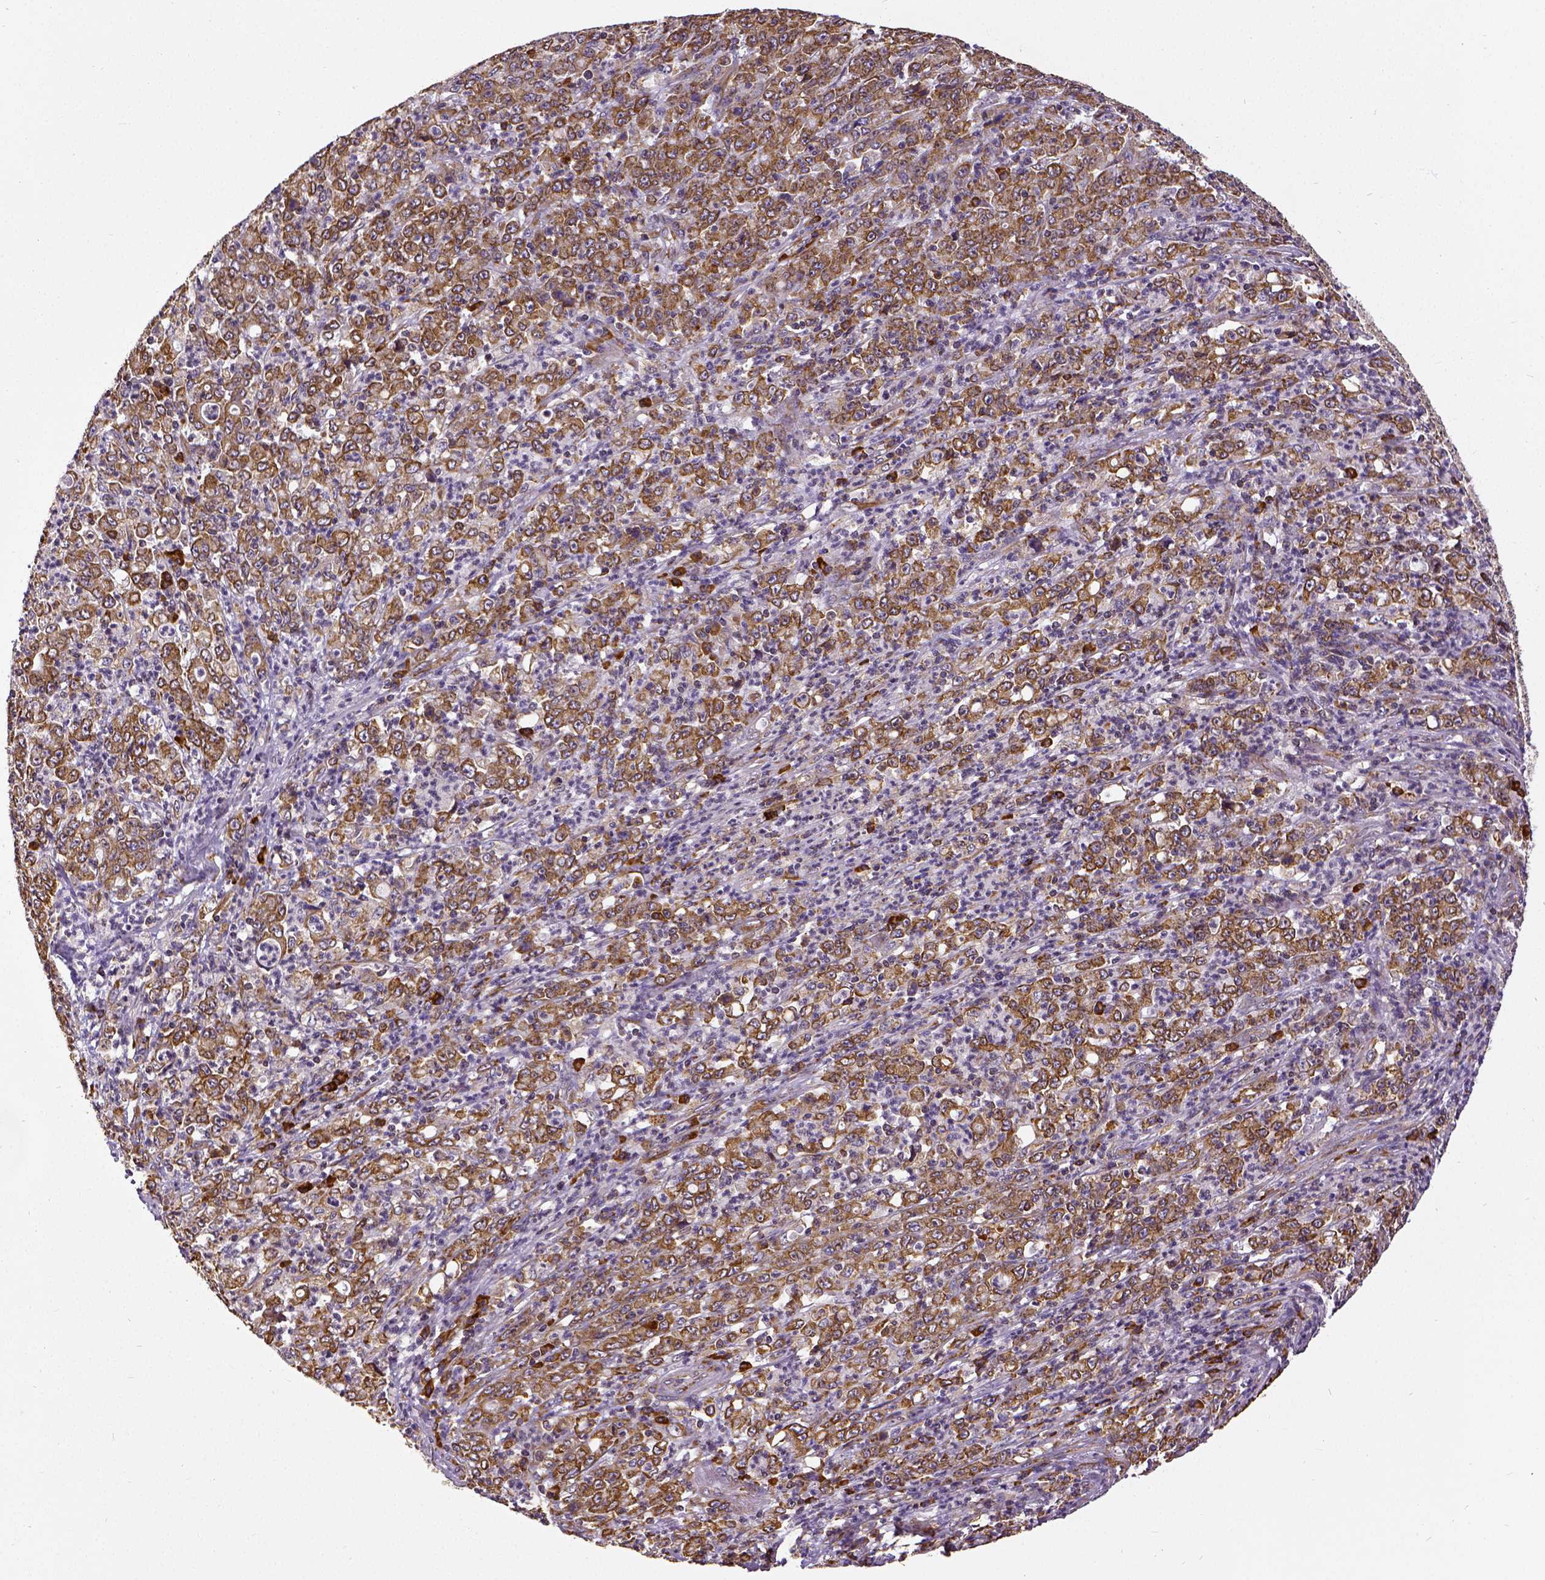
{"staining": {"intensity": "moderate", "quantity": ">75%", "location": "cytoplasmic/membranous"}, "tissue": "stomach cancer", "cell_type": "Tumor cells", "image_type": "cancer", "snomed": [{"axis": "morphology", "description": "Adenocarcinoma, NOS"}, {"axis": "topography", "description": "Stomach, lower"}], "caption": "The micrograph reveals staining of stomach adenocarcinoma, revealing moderate cytoplasmic/membranous protein staining (brown color) within tumor cells.", "gene": "MTDH", "patient": {"sex": "female", "age": 71}}